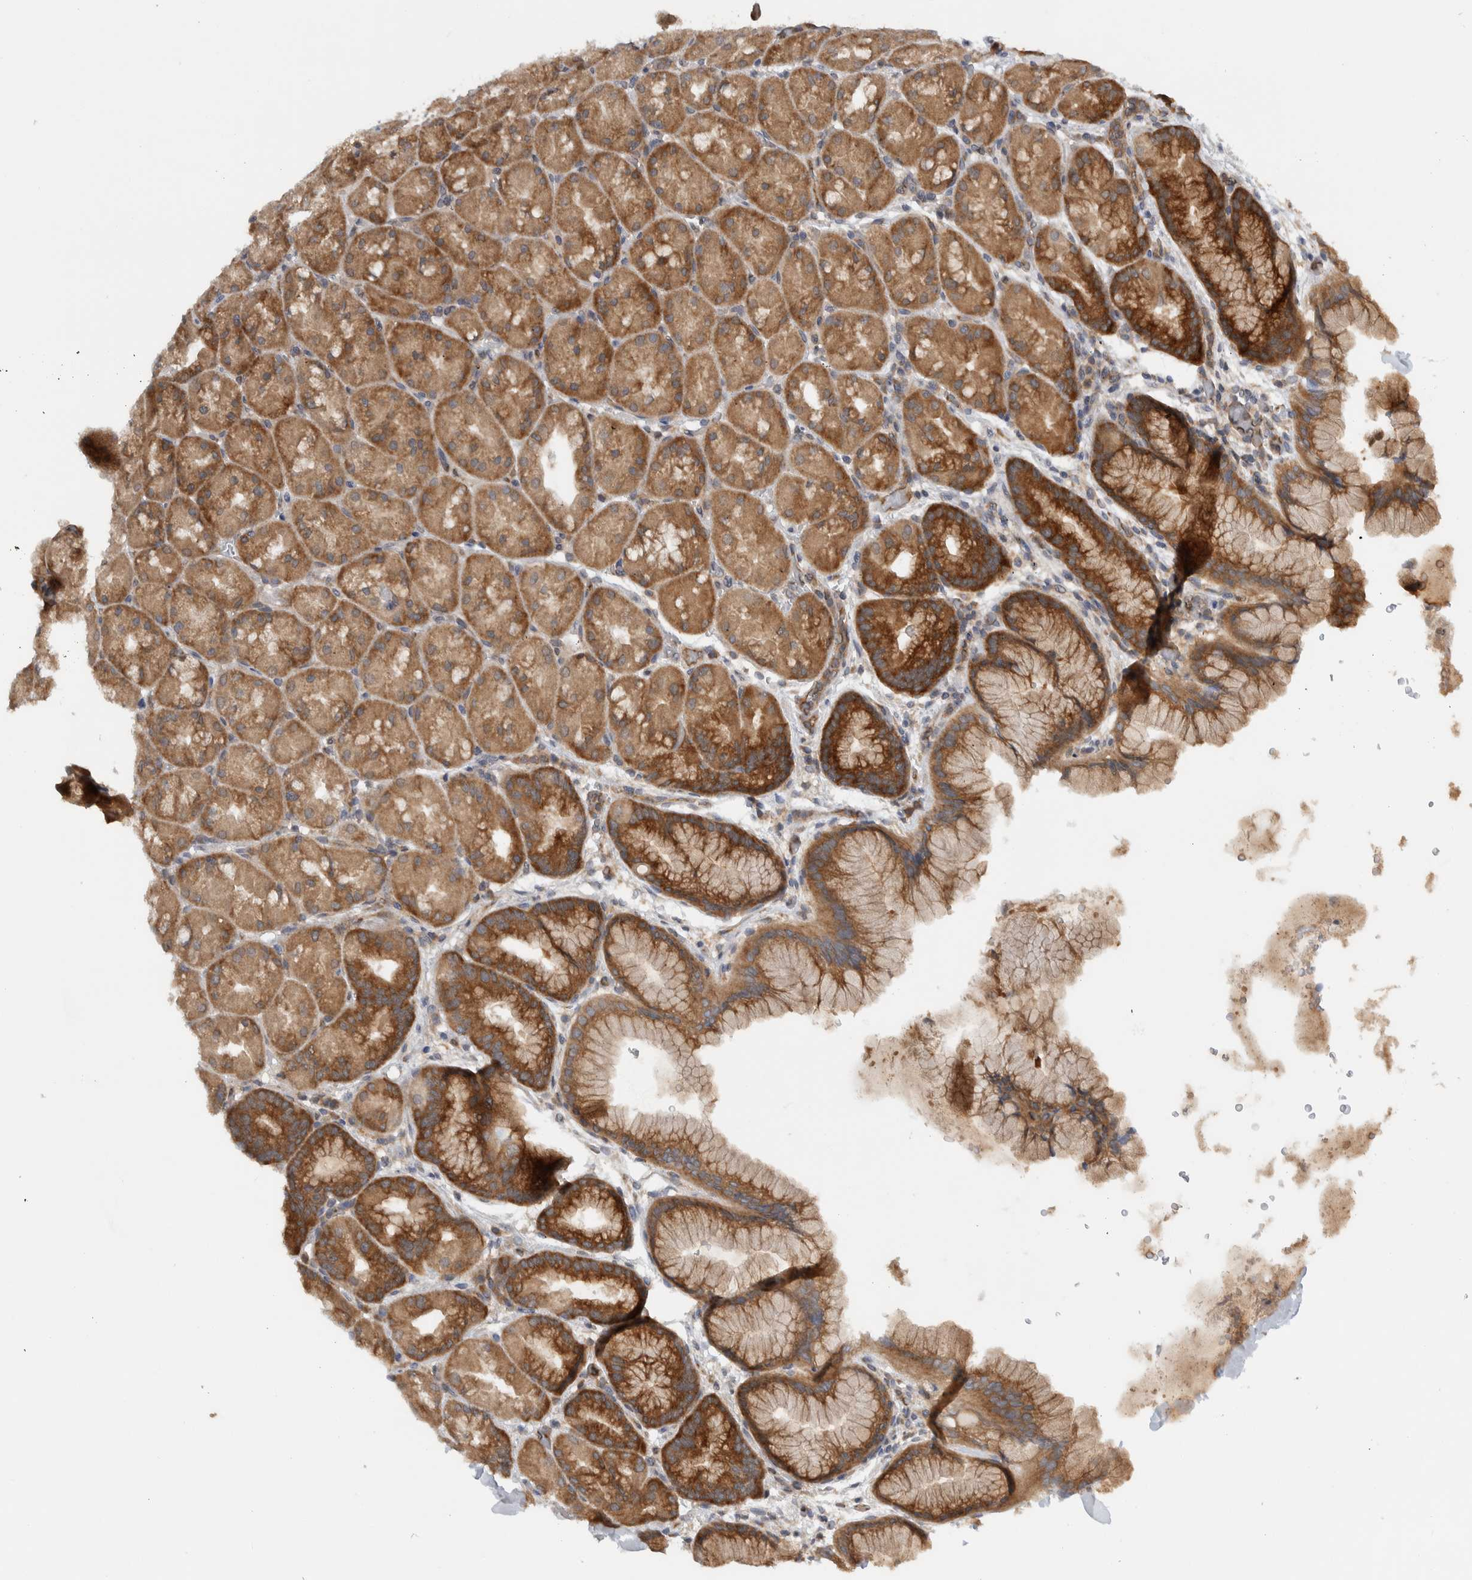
{"staining": {"intensity": "strong", "quantity": ">75%", "location": "cytoplasmic/membranous"}, "tissue": "stomach", "cell_type": "Glandular cells", "image_type": "normal", "snomed": [{"axis": "morphology", "description": "Normal tissue, NOS"}, {"axis": "topography", "description": "Stomach, upper"}, {"axis": "topography", "description": "Stomach"}], "caption": "Brown immunohistochemical staining in normal stomach shows strong cytoplasmic/membranous positivity in about >75% of glandular cells.", "gene": "CCDC43", "patient": {"sex": "male", "age": 48}}